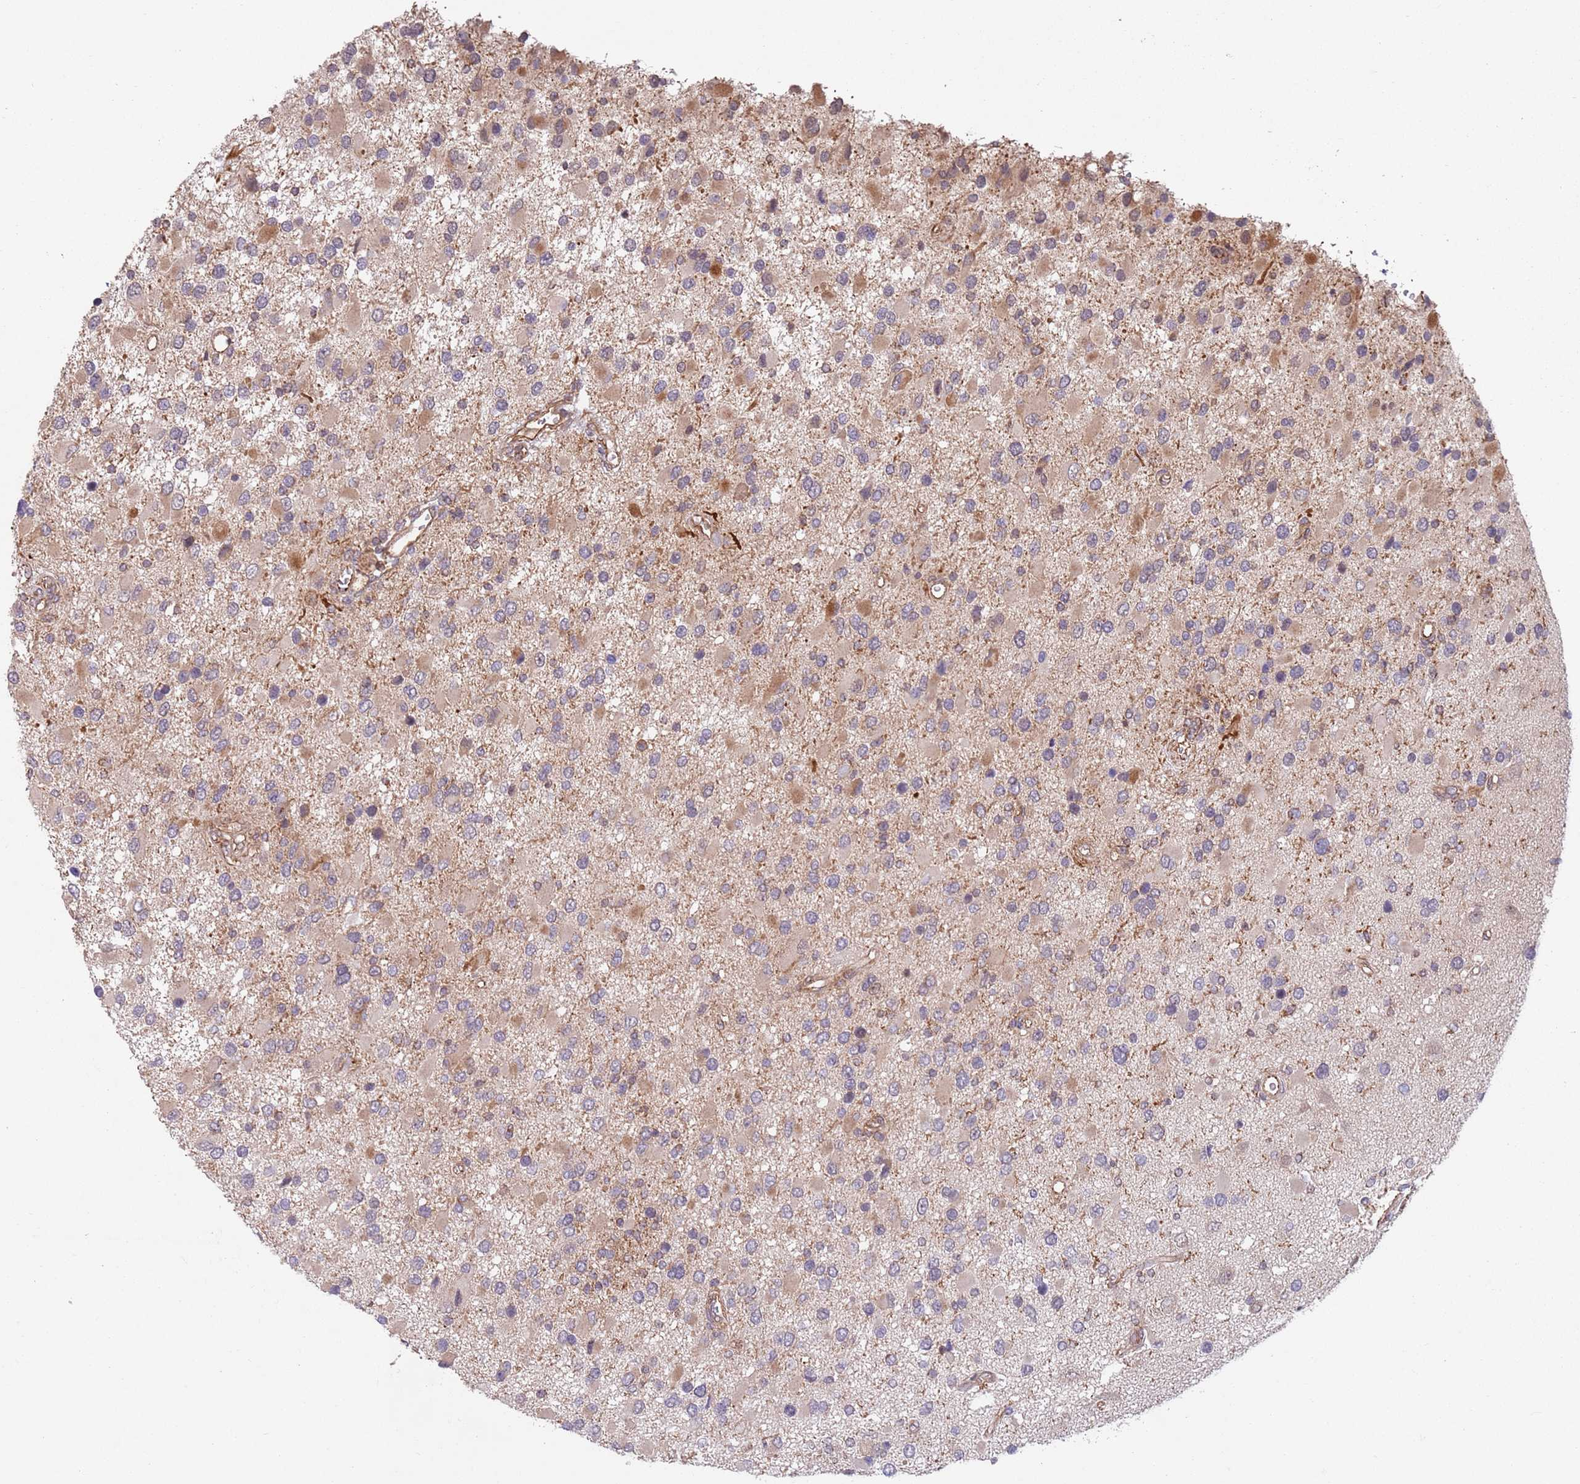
{"staining": {"intensity": "negative", "quantity": "none", "location": "none"}, "tissue": "glioma", "cell_type": "Tumor cells", "image_type": "cancer", "snomed": [{"axis": "morphology", "description": "Glioma, malignant, High grade"}, {"axis": "topography", "description": "Brain"}], "caption": "DAB immunohistochemical staining of glioma shows no significant positivity in tumor cells.", "gene": "CHD9", "patient": {"sex": "male", "age": 53}}